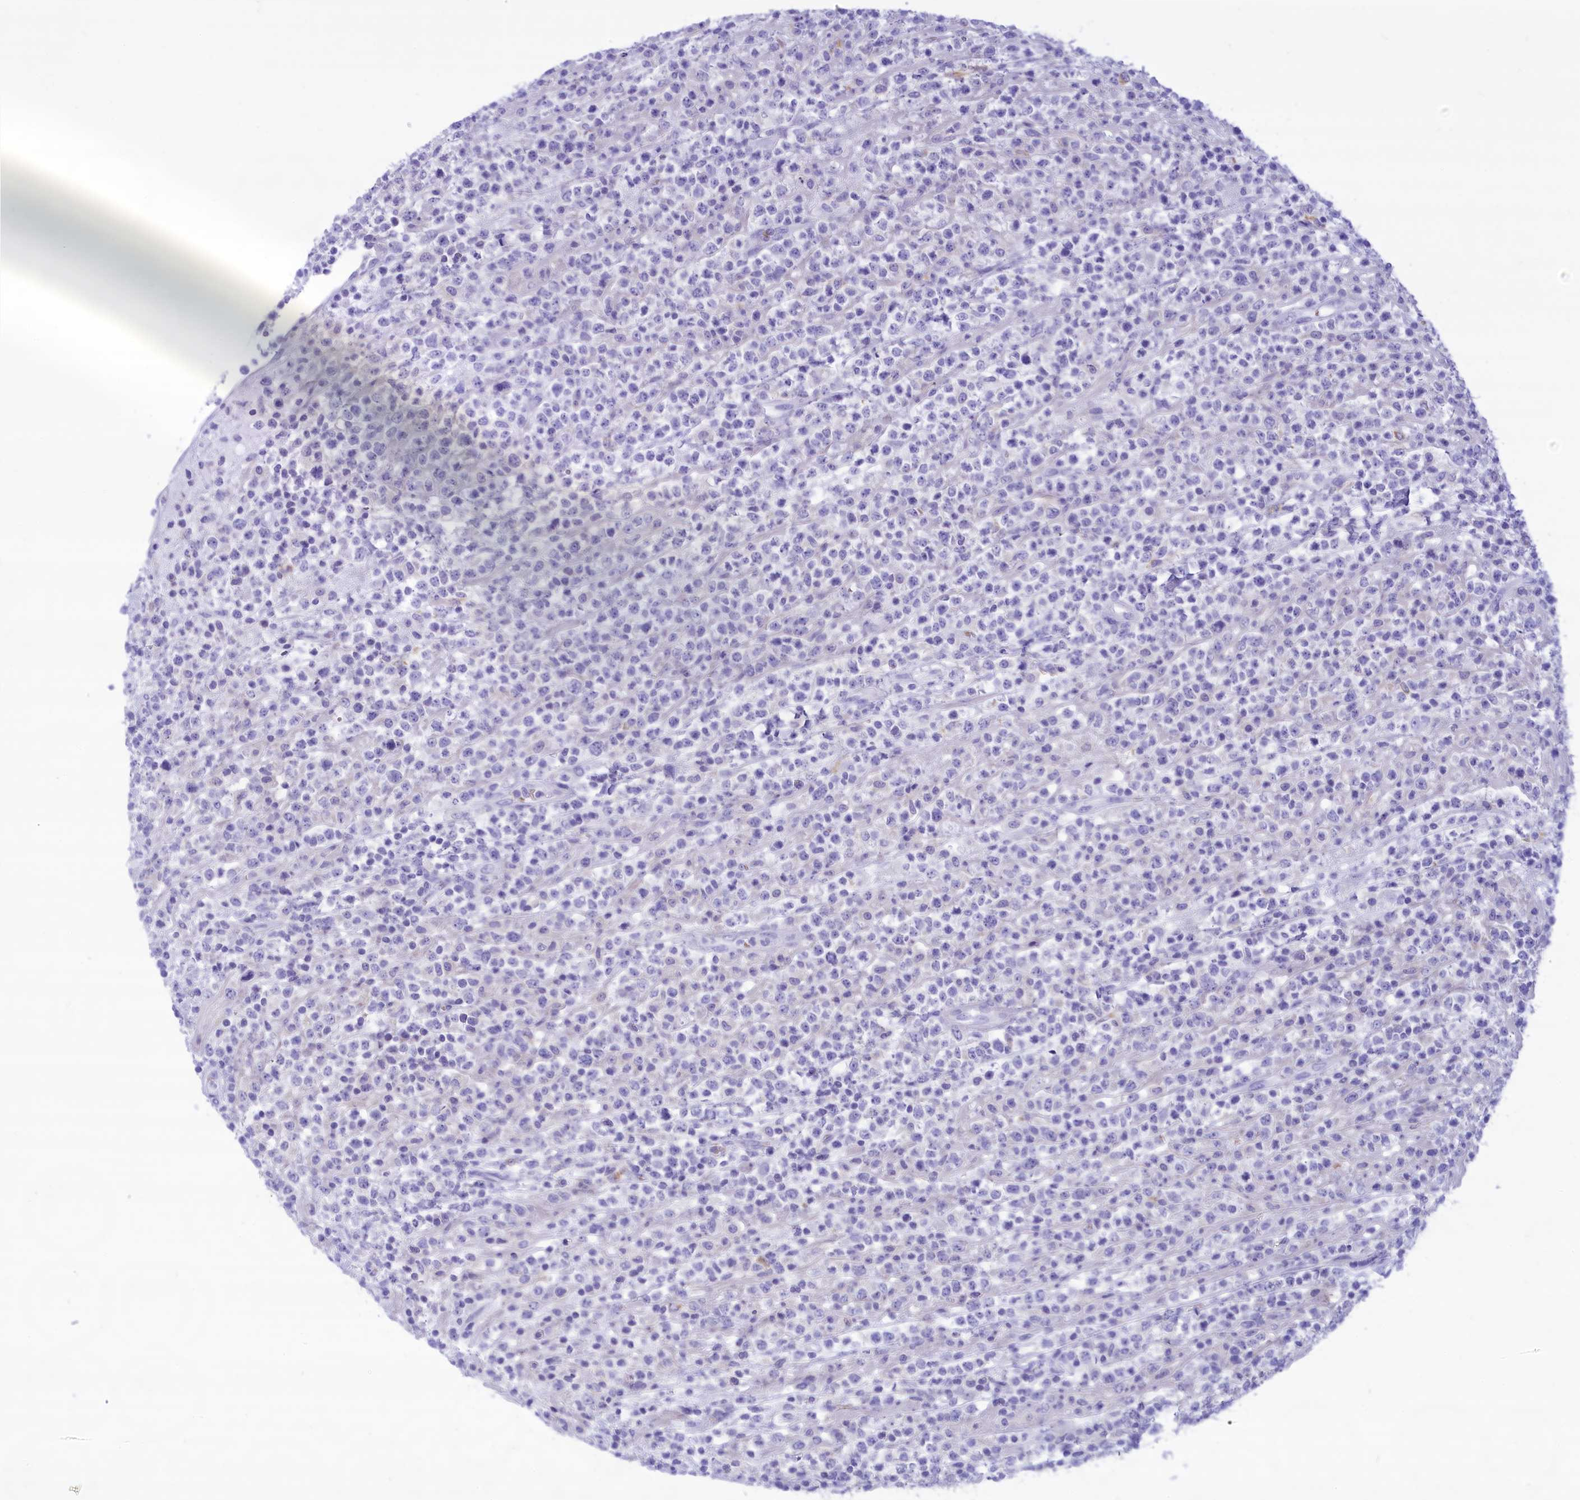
{"staining": {"intensity": "negative", "quantity": "none", "location": "none"}, "tissue": "lymphoma", "cell_type": "Tumor cells", "image_type": "cancer", "snomed": [{"axis": "morphology", "description": "Malignant lymphoma, non-Hodgkin's type, High grade"}, {"axis": "topography", "description": "Colon"}], "caption": "DAB (3,3'-diaminobenzidine) immunohistochemical staining of malignant lymphoma, non-Hodgkin's type (high-grade) reveals no significant staining in tumor cells. (DAB (3,3'-diaminobenzidine) immunohistochemistry (IHC) with hematoxylin counter stain).", "gene": "GLYATL1", "patient": {"sex": "female", "age": 53}}